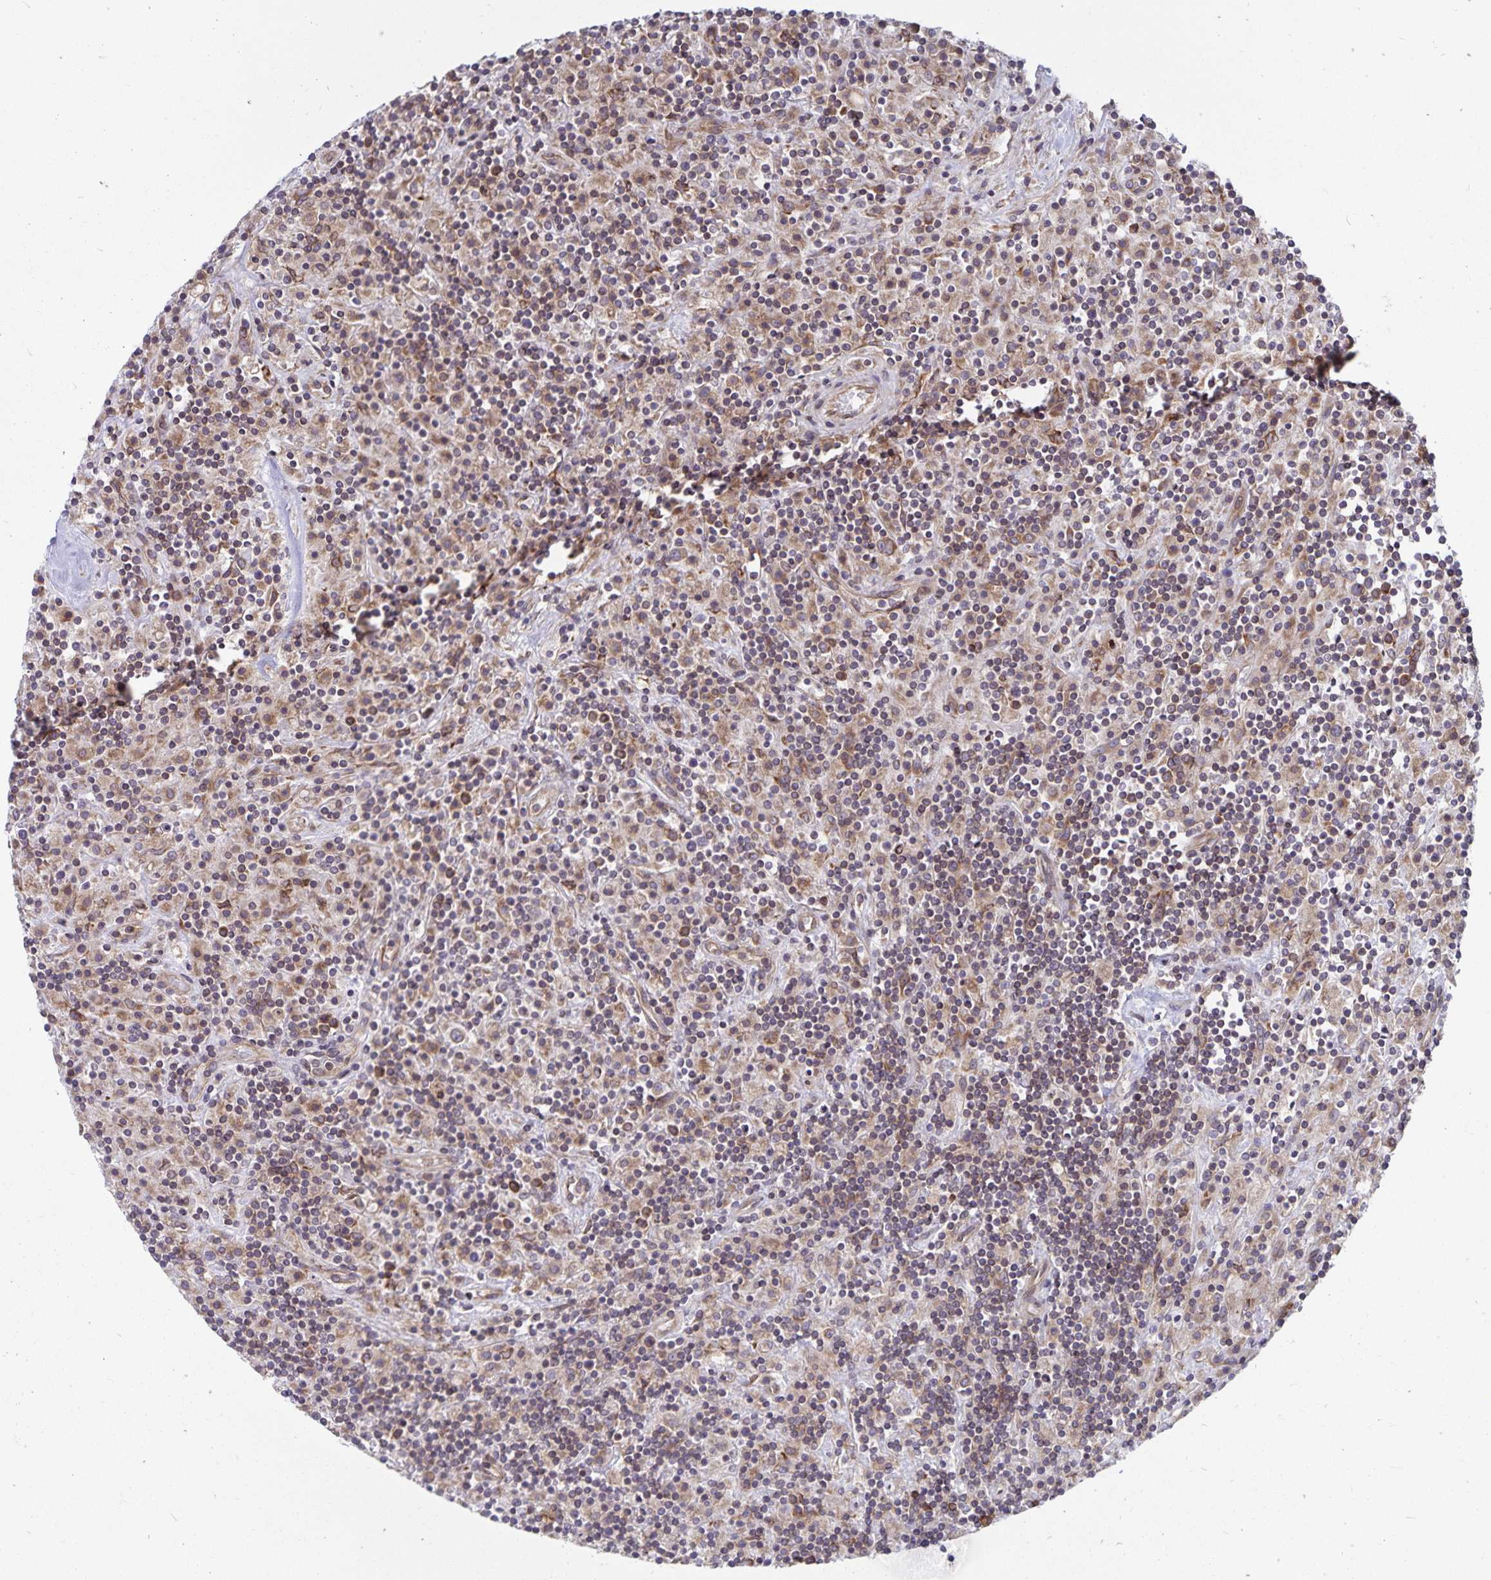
{"staining": {"intensity": "weak", "quantity": ">75%", "location": "cytoplasmic/membranous"}, "tissue": "lymphoma", "cell_type": "Tumor cells", "image_type": "cancer", "snomed": [{"axis": "morphology", "description": "Hodgkin's disease, NOS"}, {"axis": "topography", "description": "Lymph node"}], "caption": "Immunohistochemistry staining of Hodgkin's disease, which demonstrates low levels of weak cytoplasmic/membranous staining in about >75% of tumor cells indicating weak cytoplasmic/membranous protein positivity. The staining was performed using DAB (3,3'-diaminobenzidine) (brown) for protein detection and nuclei were counterstained in hematoxylin (blue).", "gene": "SEC62", "patient": {"sex": "male", "age": 70}}